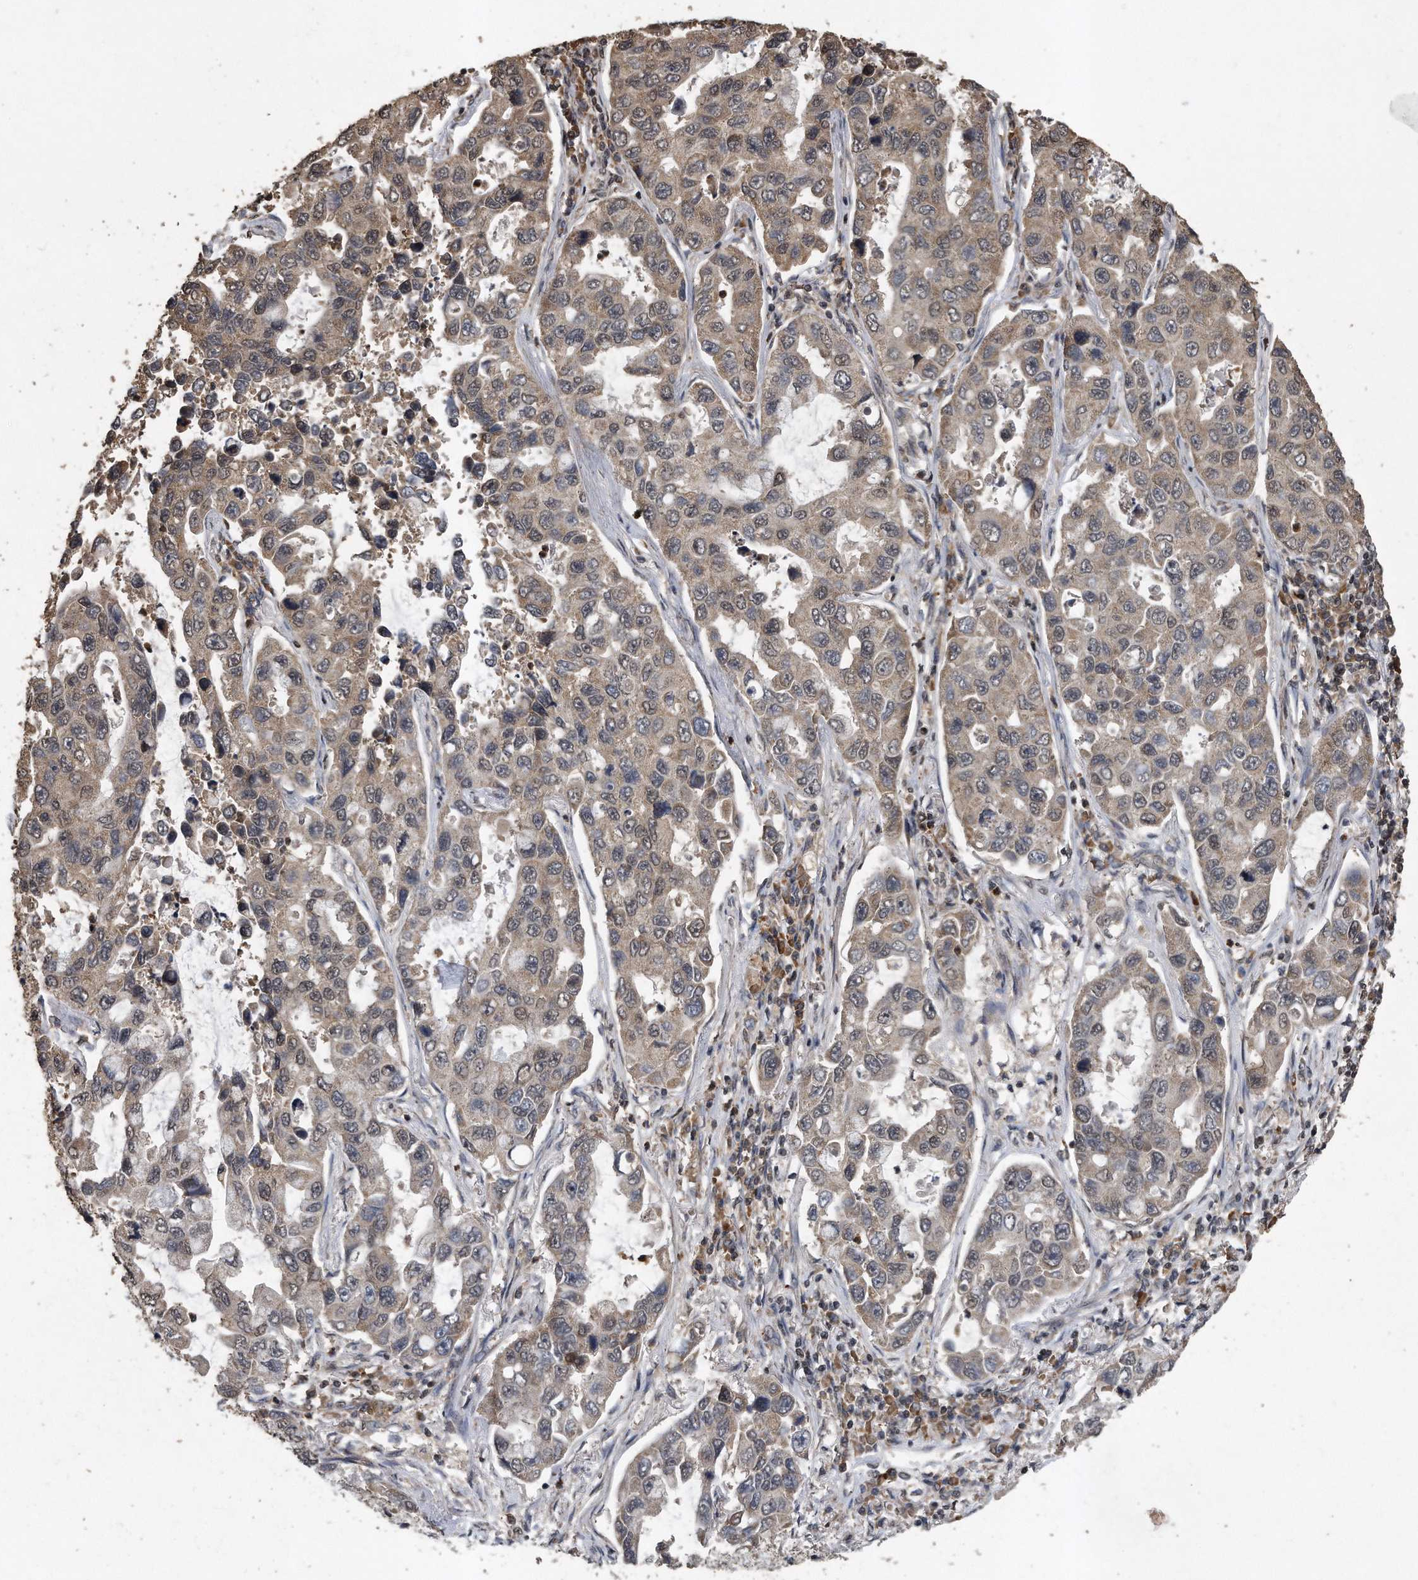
{"staining": {"intensity": "weak", "quantity": "25%-75%", "location": "cytoplasmic/membranous,nuclear"}, "tissue": "lung cancer", "cell_type": "Tumor cells", "image_type": "cancer", "snomed": [{"axis": "morphology", "description": "Adenocarcinoma, NOS"}, {"axis": "topography", "description": "Lung"}], "caption": "A brown stain shows weak cytoplasmic/membranous and nuclear positivity of a protein in adenocarcinoma (lung) tumor cells.", "gene": "CRYZL1", "patient": {"sex": "male", "age": 64}}